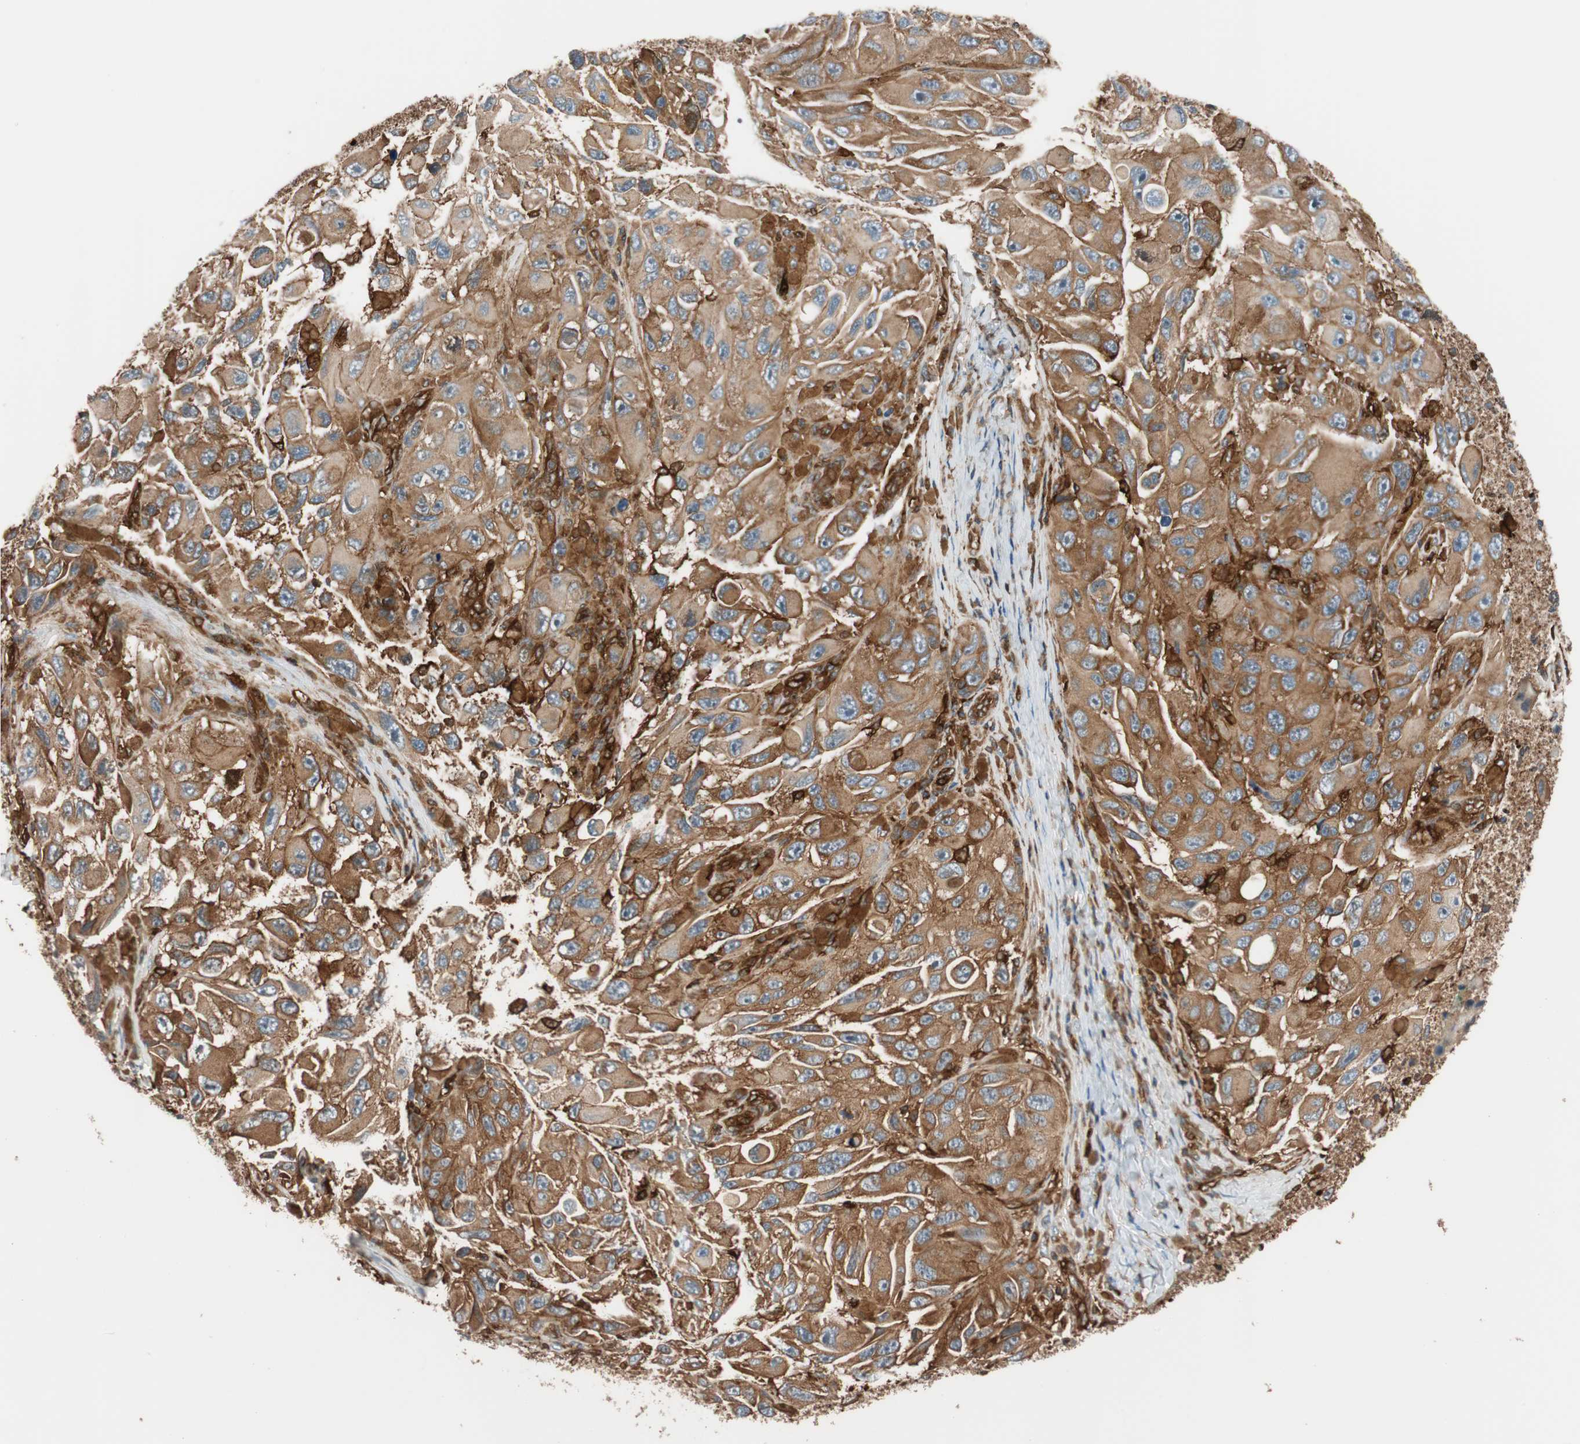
{"staining": {"intensity": "strong", "quantity": ">75%", "location": "cytoplasmic/membranous"}, "tissue": "melanoma", "cell_type": "Tumor cells", "image_type": "cancer", "snomed": [{"axis": "morphology", "description": "Malignant melanoma, NOS"}, {"axis": "topography", "description": "Skin"}], "caption": "There is high levels of strong cytoplasmic/membranous staining in tumor cells of malignant melanoma, as demonstrated by immunohistochemical staining (brown color).", "gene": "VASP", "patient": {"sex": "female", "age": 73}}